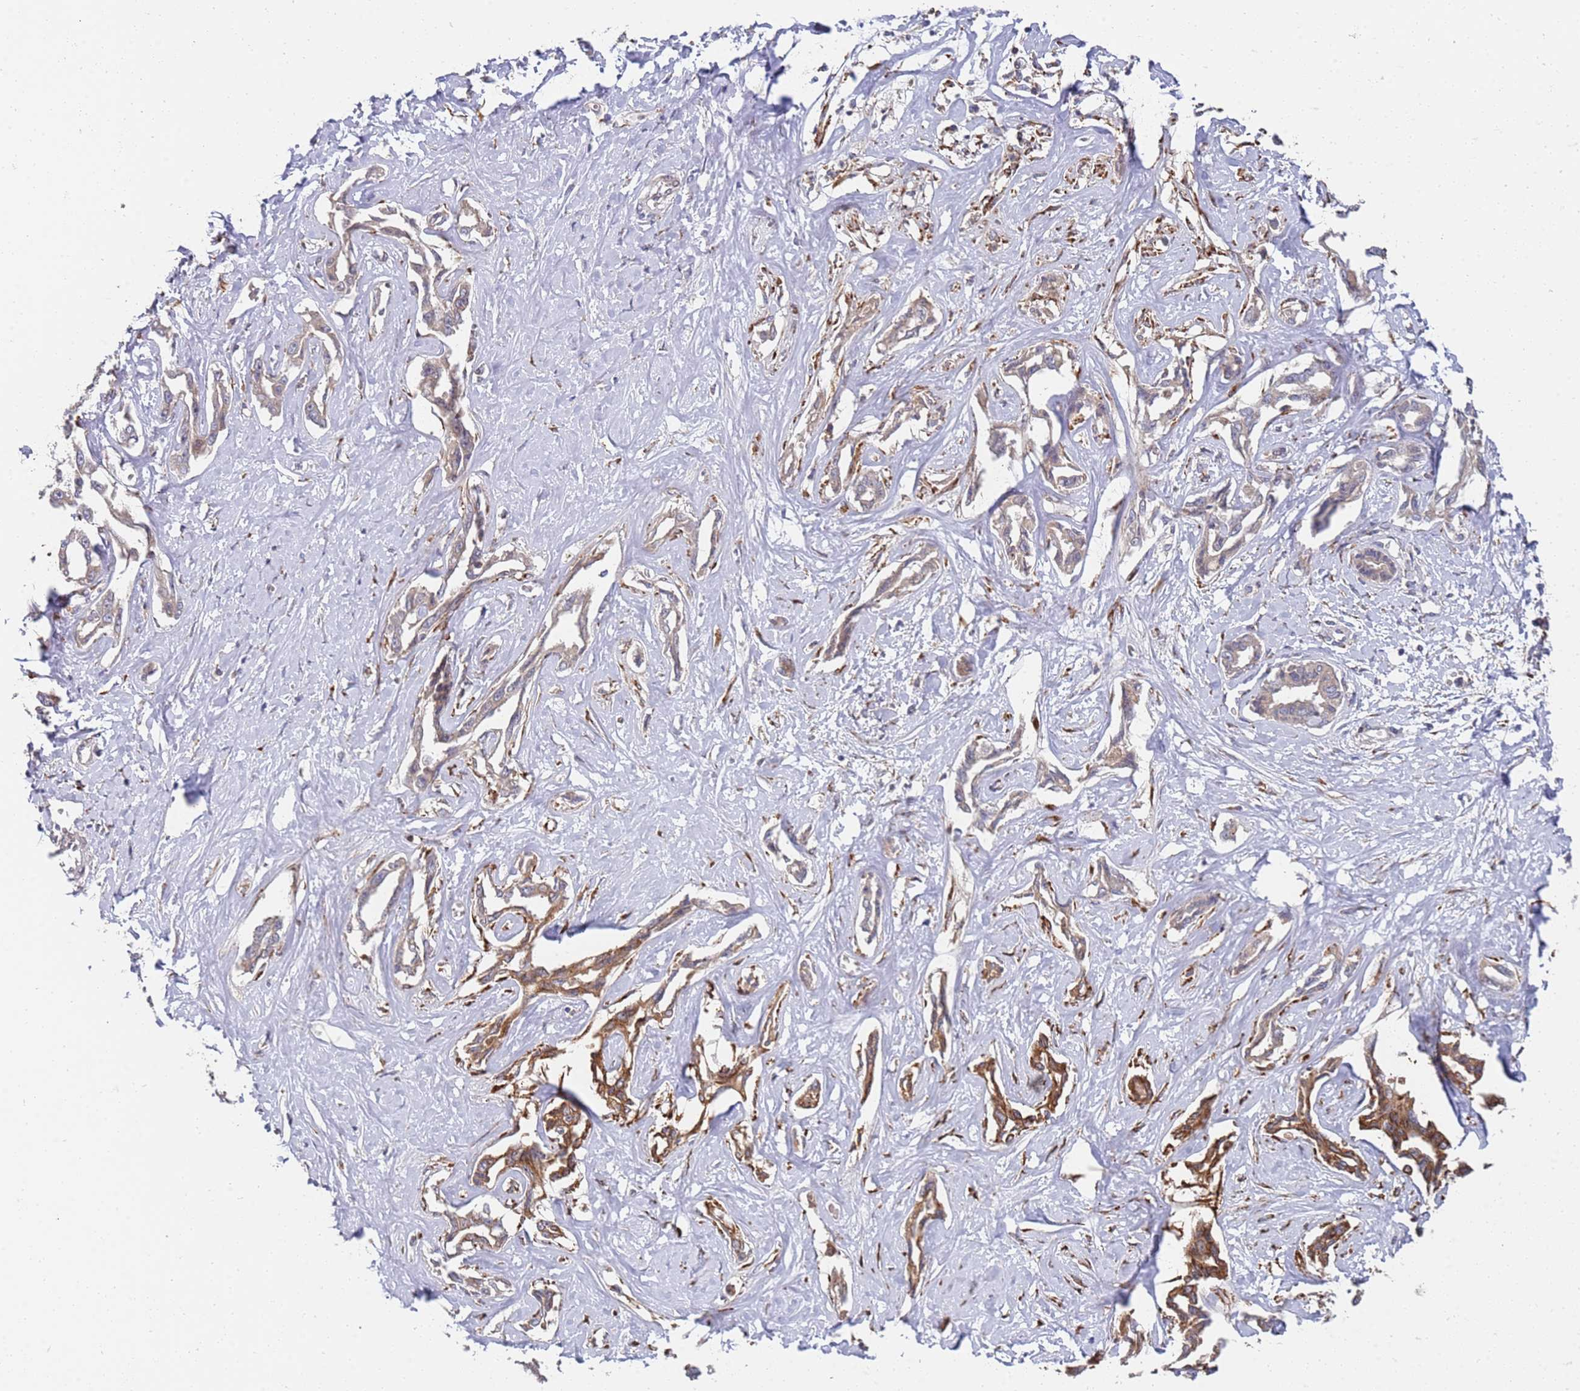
{"staining": {"intensity": "moderate", "quantity": "25%-75%", "location": "cytoplasmic/membranous"}, "tissue": "liver cancer", "cell_type": "Tumor cells", "image_type": "cancer", "snomed": [{"axis": "morphology", "description": "Cholangiocarcinoma"}, {"axis": "topography", "description": "Liver"}], "caption": "Immunohistochemistry (DAB (3,3'-diaminobenzidine)) staining of human cholangiocarcinoma (liver) shows moderate cytoplasmic/membranous protein expression in about 25%-75% of tumor cells.", "gene": "VRK2", "patient": {"sex": "male", "age": 59}}